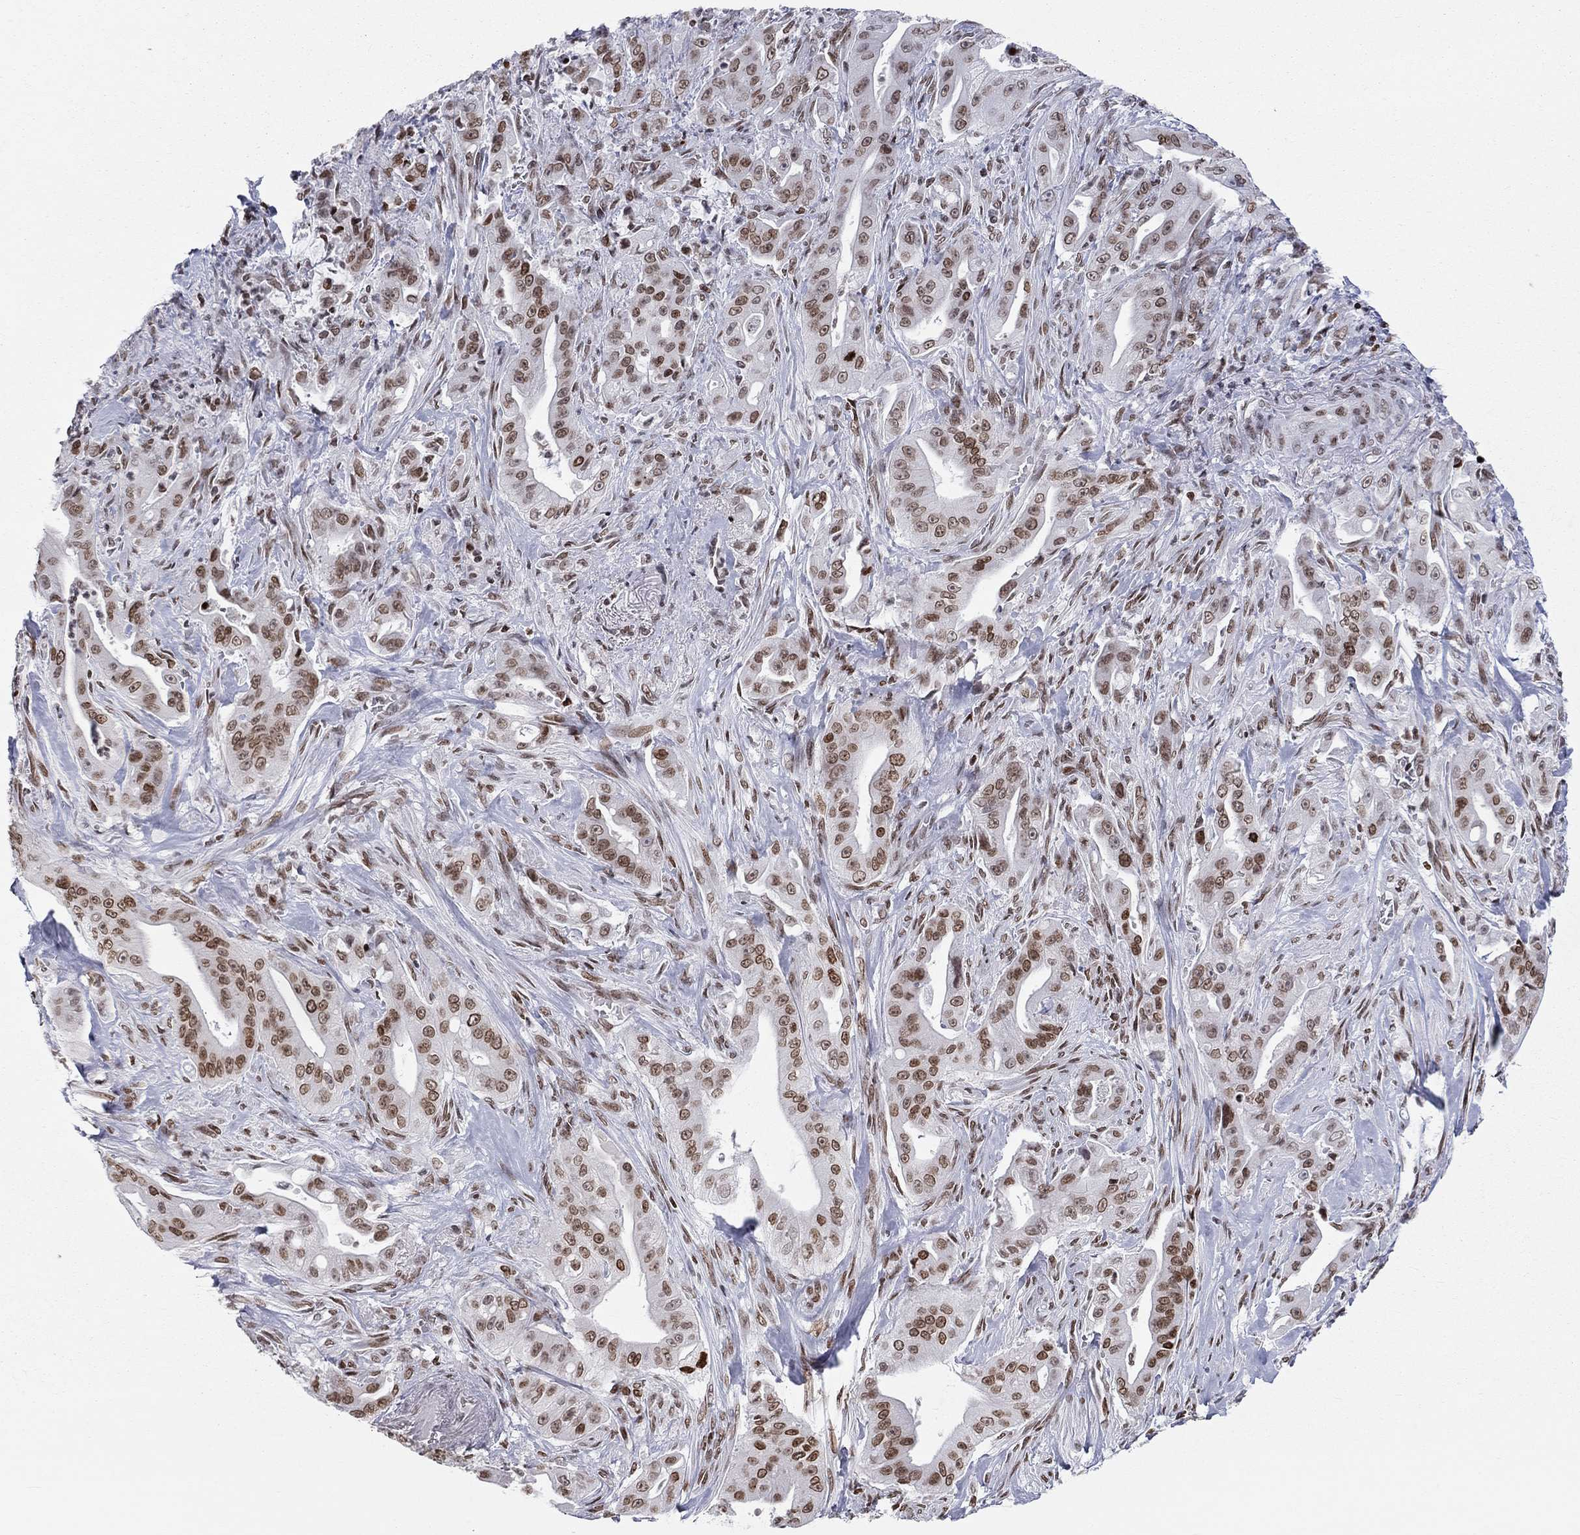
{"staining": {"intensity": "strong", "quantity": "<25%", "location": "nuclear"}, "tissue": "pancreatic cancer", "cell_type": "Tumor cells", "image_type": "cancer", "snomed": [{"axis": "morphology", "description": "Normal tissue, NOS"}, {"axis": "morphology", "description": "Inflammation, NOS"}, {"axis": "morphology", "description": "Adenocarcinoma, NOS"}, {"axis": "topography", "description": "Pancreas"}], "caption": "IHC of human pancreatic cancer reveals medium levels of strong nuclear staining in approximately <25% of tumor cells.", "gene": "H2AX", "patient": {"sex": "male", "age": 57}}